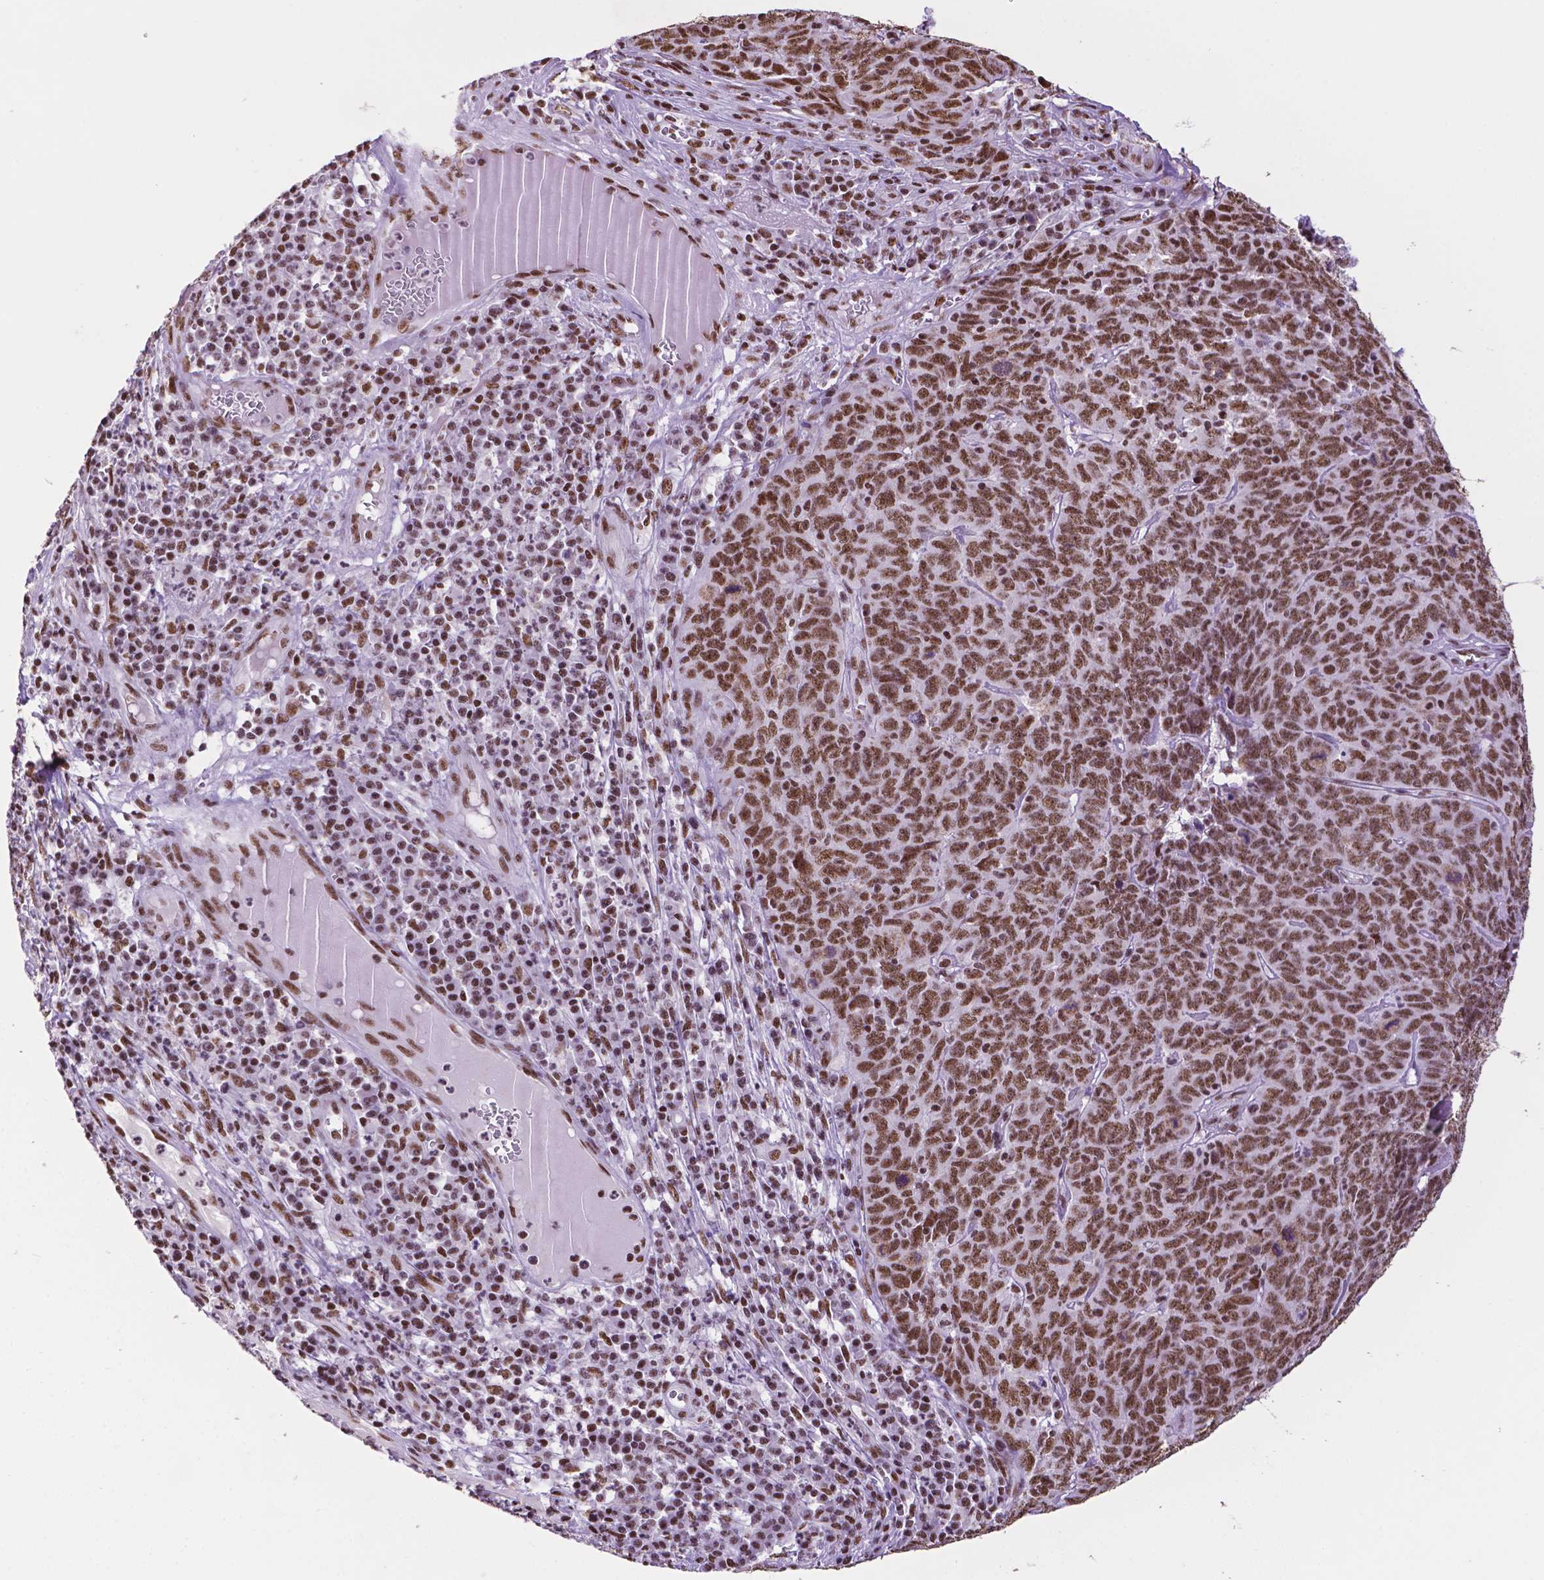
{"staining": {"intensity": "moderate", "quantity": ">75%", "location": "nuclear"}, "tissue": "skin cancer", "cell_type": "Tumor cells", "image_type": "cancer", "snomed": [{"axis": "morphology", "description": "Squamous cell carcinoma, NOS"}, {"axis": "topography", "description": "Skin"}, {"axis": "topography", "description": "Anal"}], "caption": "A brown stain highlights moderate nuclear expression of a protein in human skin squamous cell carcinoma tumor cells.", "gene": "CCAR2", "patient": {"sex": "female", "age": 51}}